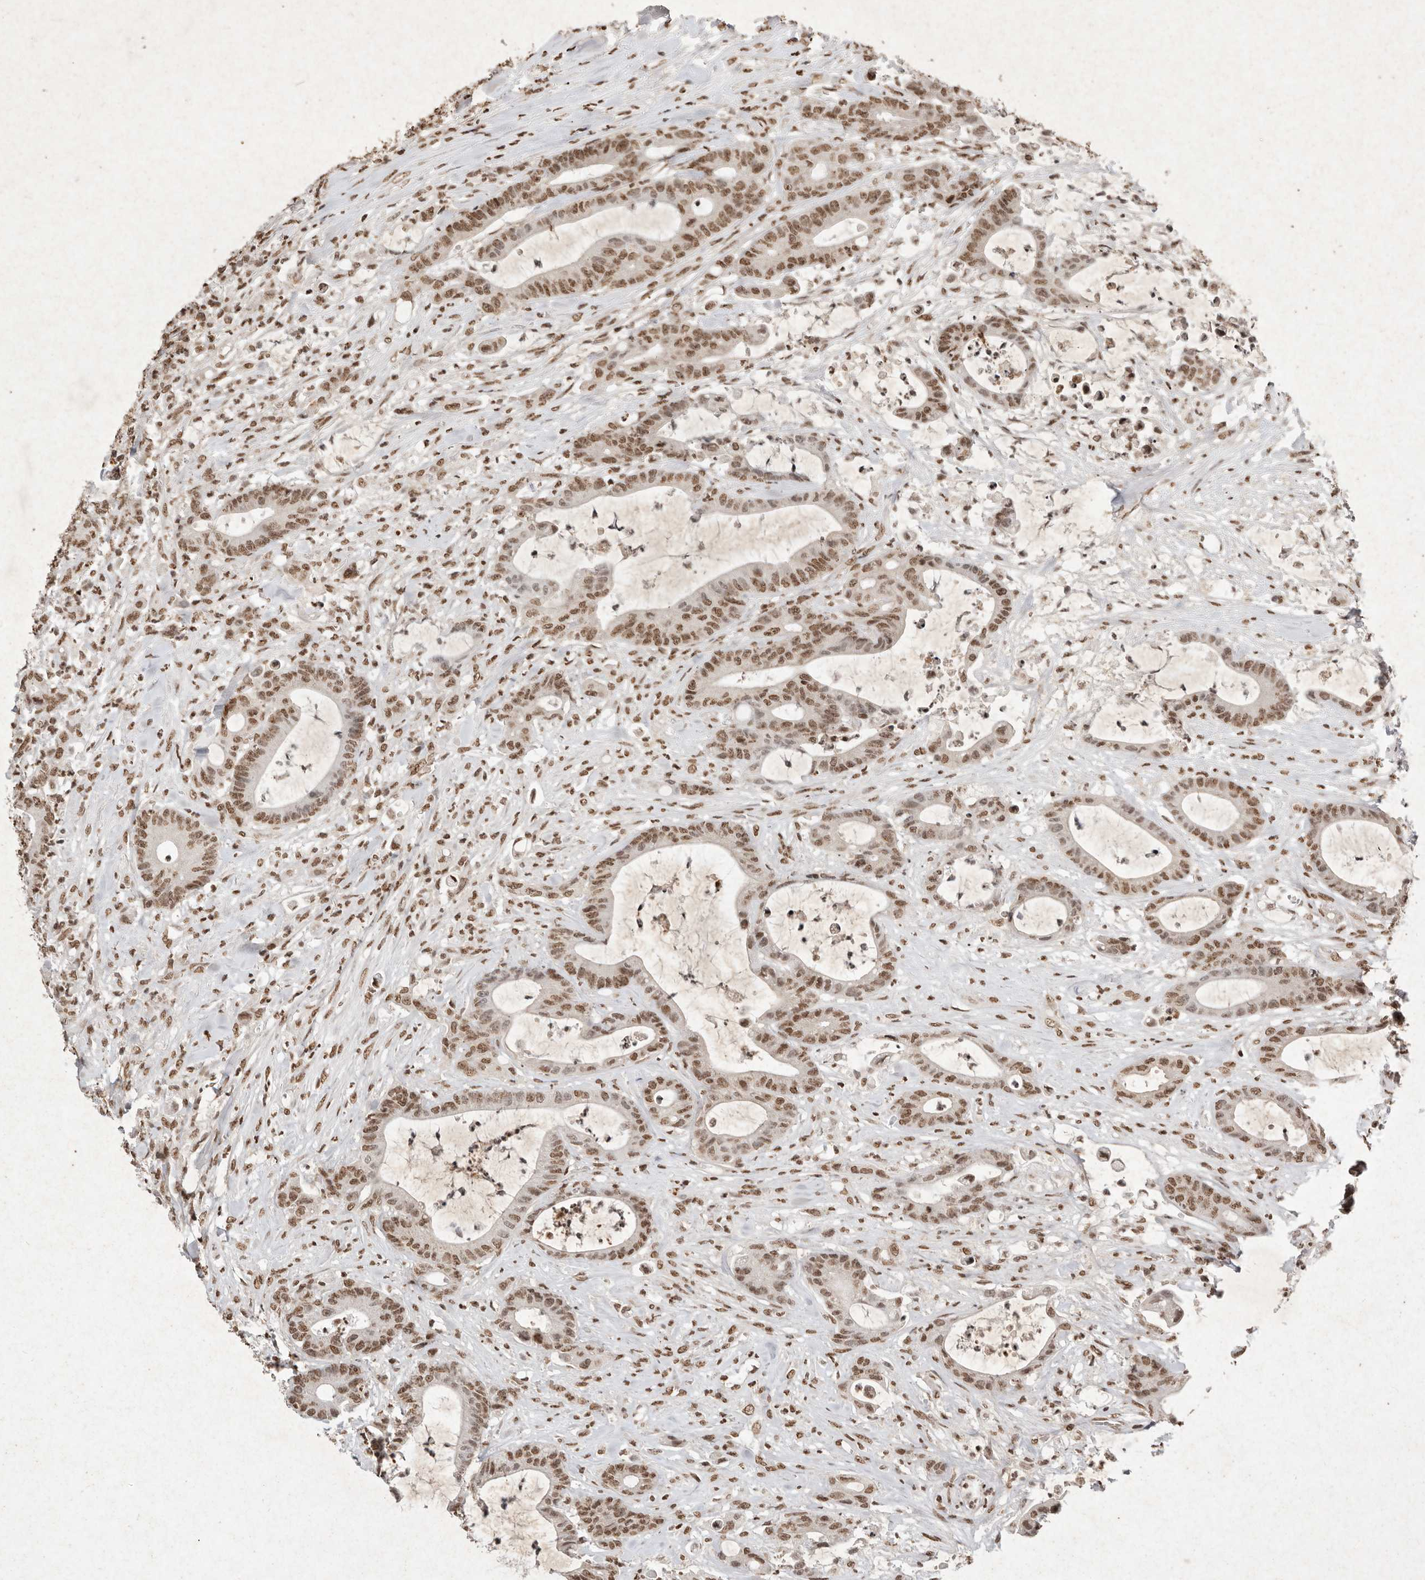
{"staining": {"intensity": "moderate", "quantity": ">75%", "location": "nuclear"}, "tissue": "colorectal cancer", "cell_type": "Tumor cells", "image_type": "cancer", "snomed": [{"axis": "morphology", "description": "Adenocarcinoma, NOS"}, {"axis": "topography", "description": "Colon"}], "caption": "A brown stain labels moderate nuclear expression of a protein in human adenocarcinoma (colorectal) tumor cells.", "gene": "NKX3-2", "patient": {"sex": "female", "age": 84}}